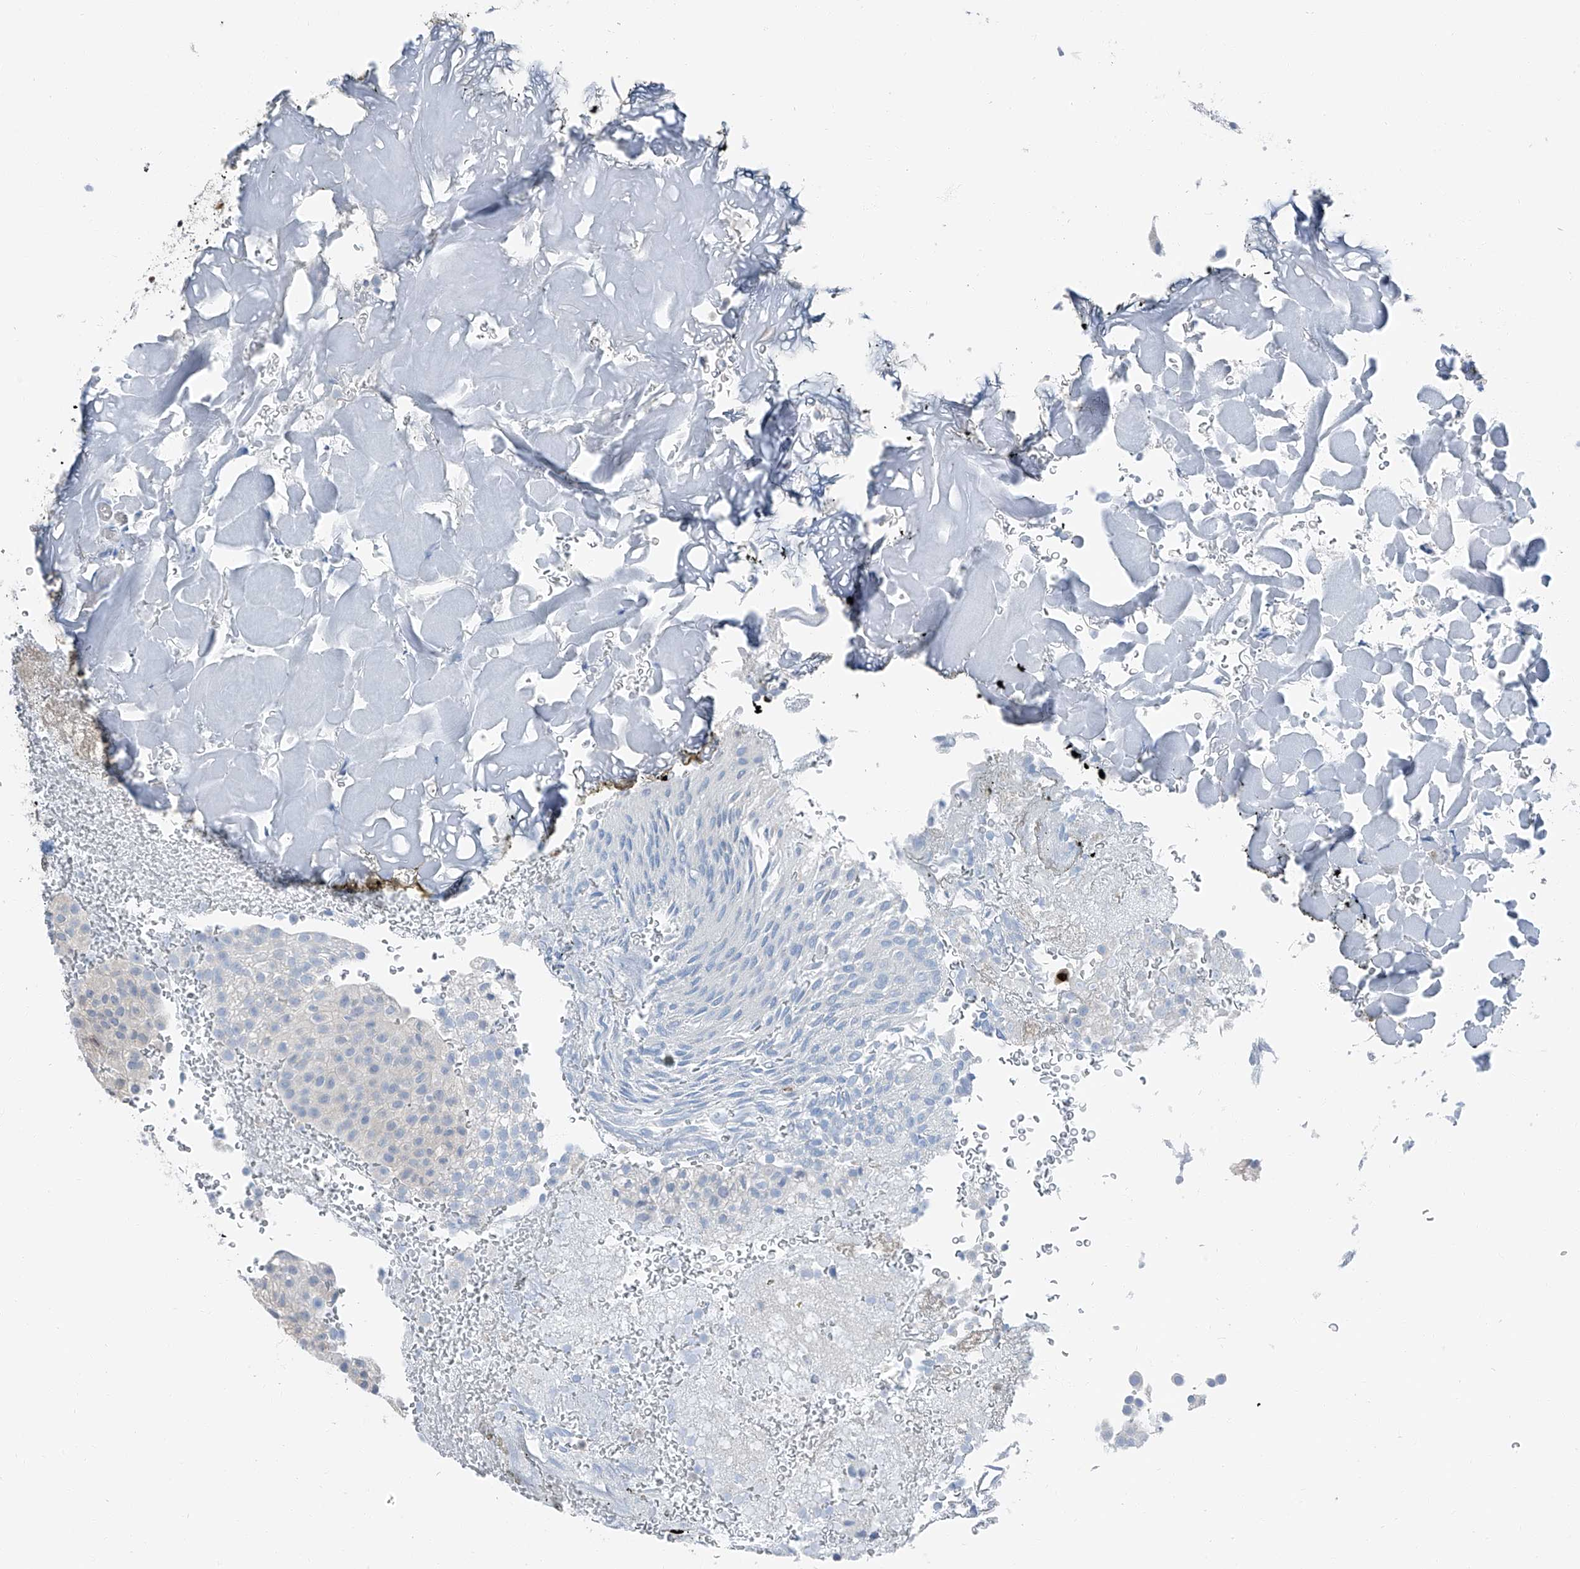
{"staining": {"intensity": "negative", "quantity": "none", "location": "none"}, "tissue": "urothelial cancer", "cell_type": "Tumor cells", "image_type": "cancer", "snomed": [{"axis": "morphology", "description": "Urothelial carcinoma, Low grade"}, {"axis": "topography", "description": "Urinary bladder"}], "caption": "Urothelial carcinoma (low-grade) was stained to show a protein in brown. There is no significant staining in tumor cells.", "gene": "PSMB10", "patient": {"sex": "male", "age": 78}}